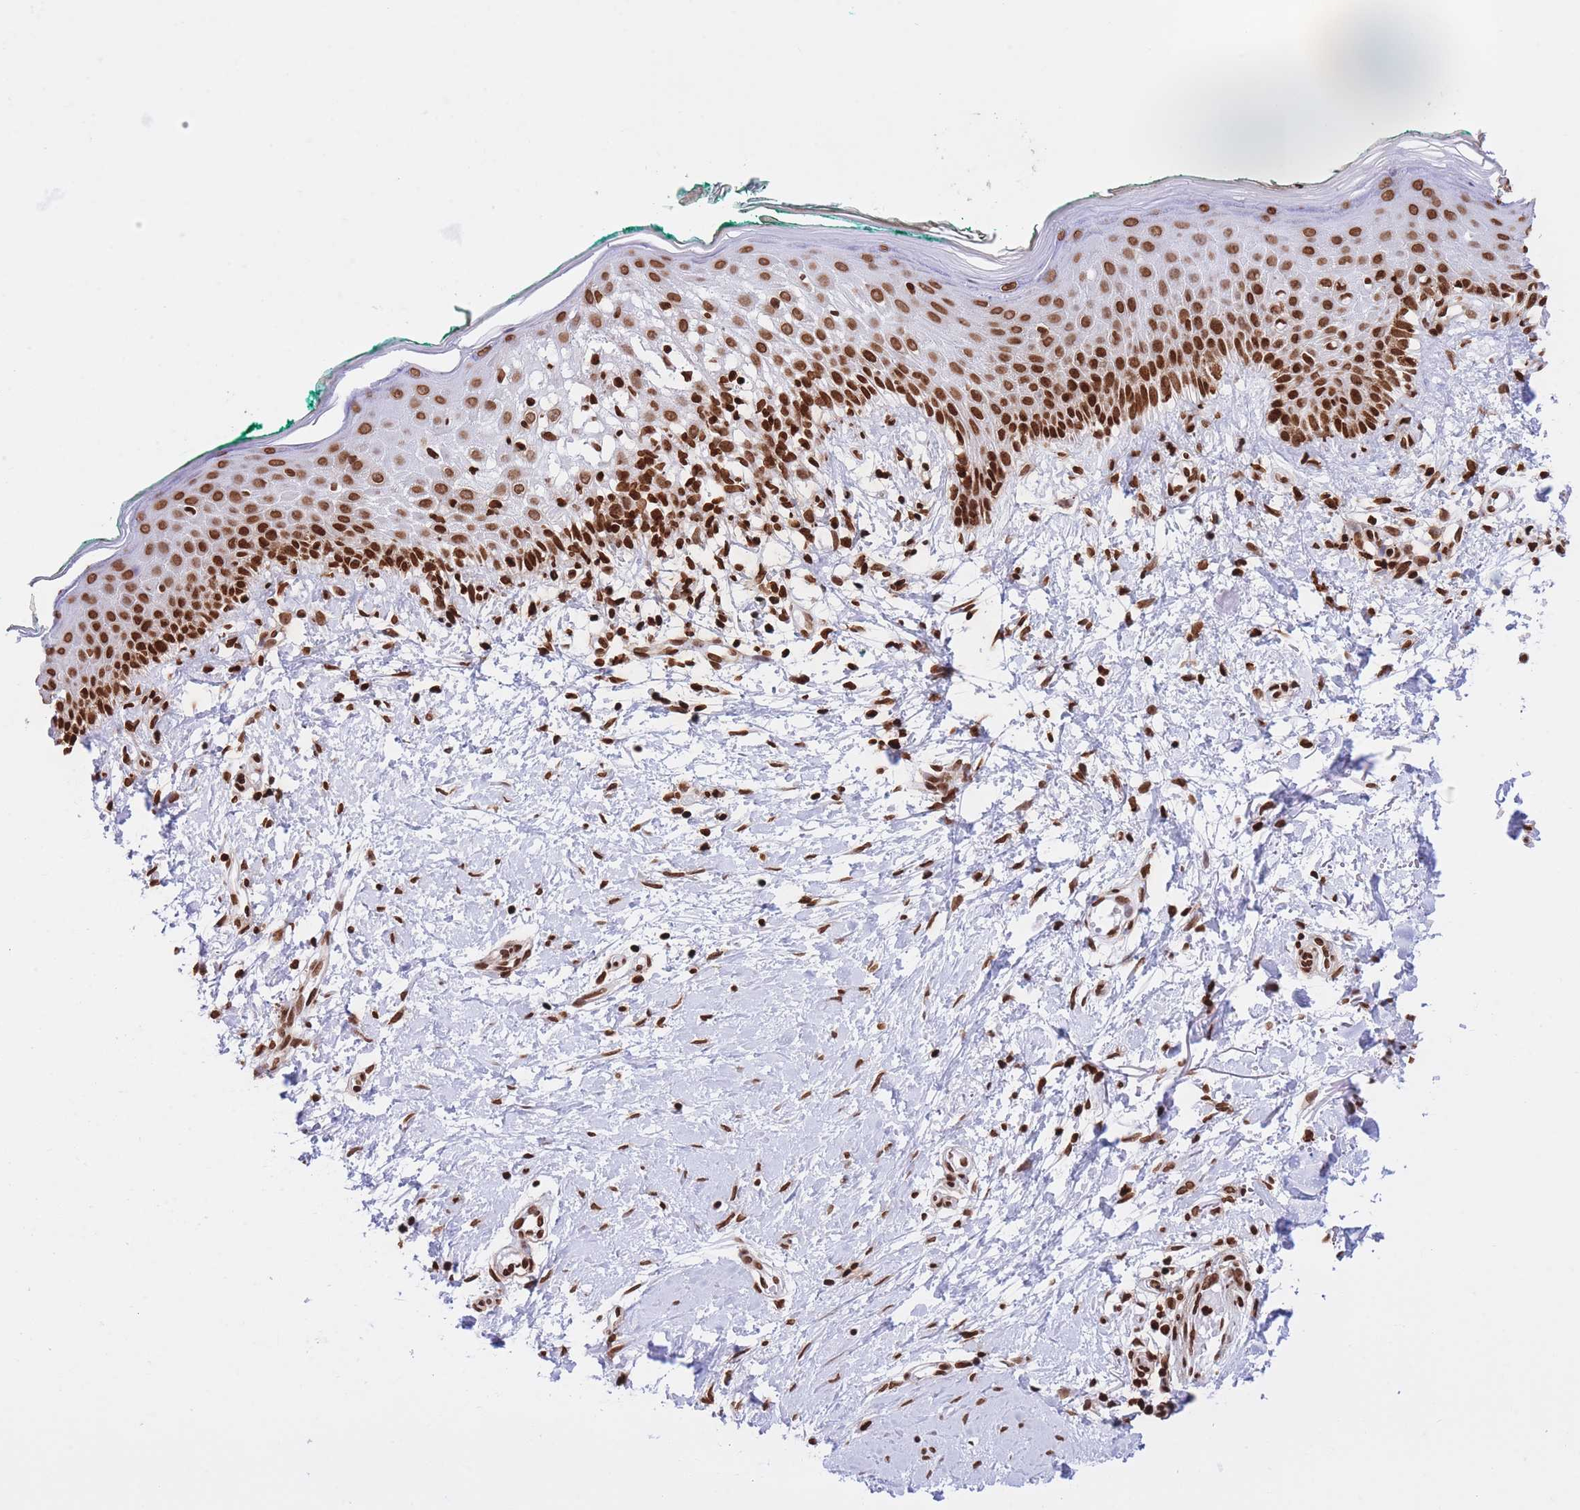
{"staining": {"intensity": "strong", "quantity": ">75%", "location": "nuclear"}, "tissue": "skin", "cell_type": "Fibroblasts", "image_type": "normal", "snomed": [{"axis": "morphology", "description": "Normal tissue, NOS"}, {"axis": "morphology", "description": "Malignant melanoma, NOS"}, {"axis": "topography", "description": "Skin"}], "caption": "Immunohistochemical staining of unremarkable human skin shows high levels of strong nuclear staining in approximately >75% of fibroblasts.", "gene": "H2BC10", "patient": {"sex": "male", "age": 62}}